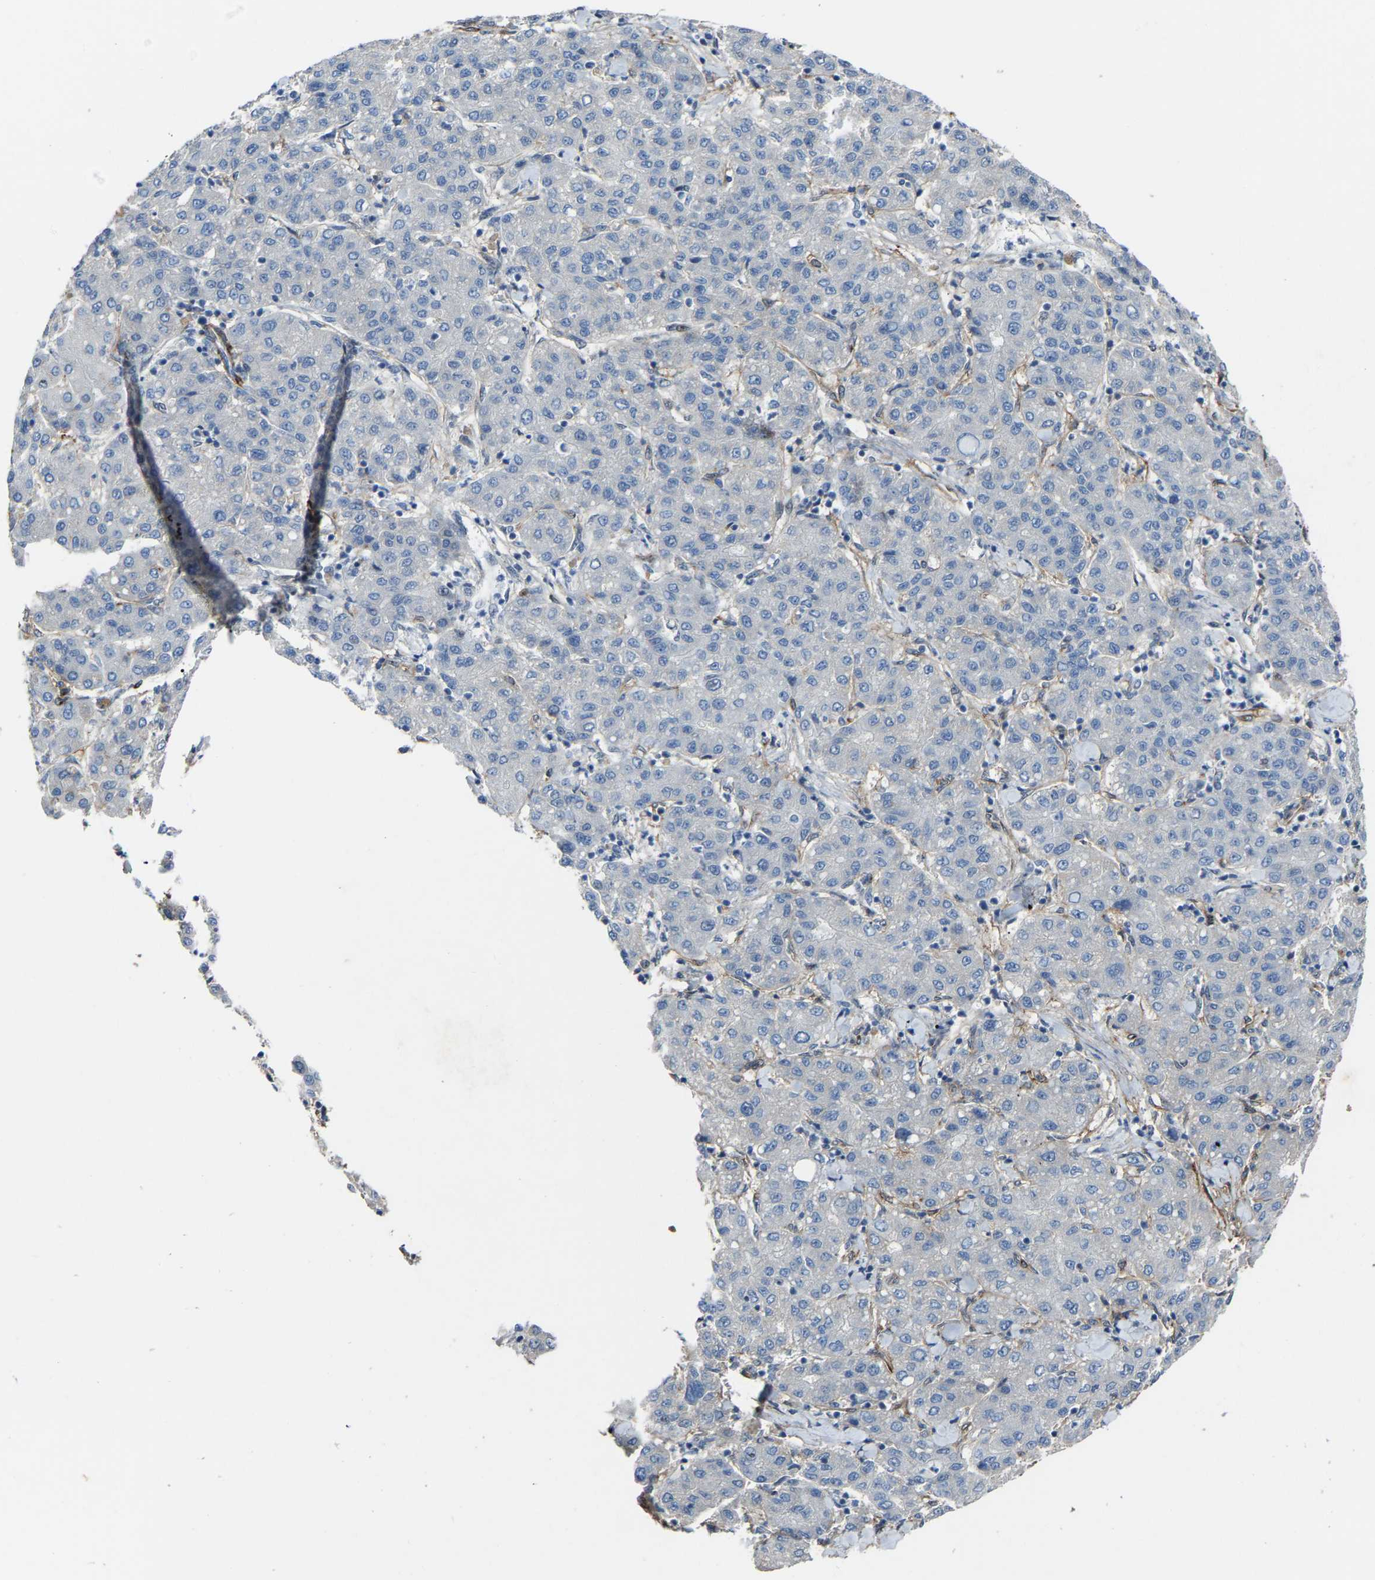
{"staining": {"intensity": "negative", "quantity": "none", "location": "none"}, "tissue": "liver cancer", "cell_type": "Tumor cells", "image_type": "cancer", "snomed": [{"axis": "morphology", "description": "Carcinoma, Hepatocellular, NOS"}, {"axis": "topography", "description": "Liver"}], "caption": "A photomicrograph of liver cancer stained for a protein shows no brown staining in tumor cells. (DAB (3,3'-diaminobenzidine) immunohistochemistry, high magnification).", "gene": "DDX5", "patient": {"sex": "male", "age": 65}}